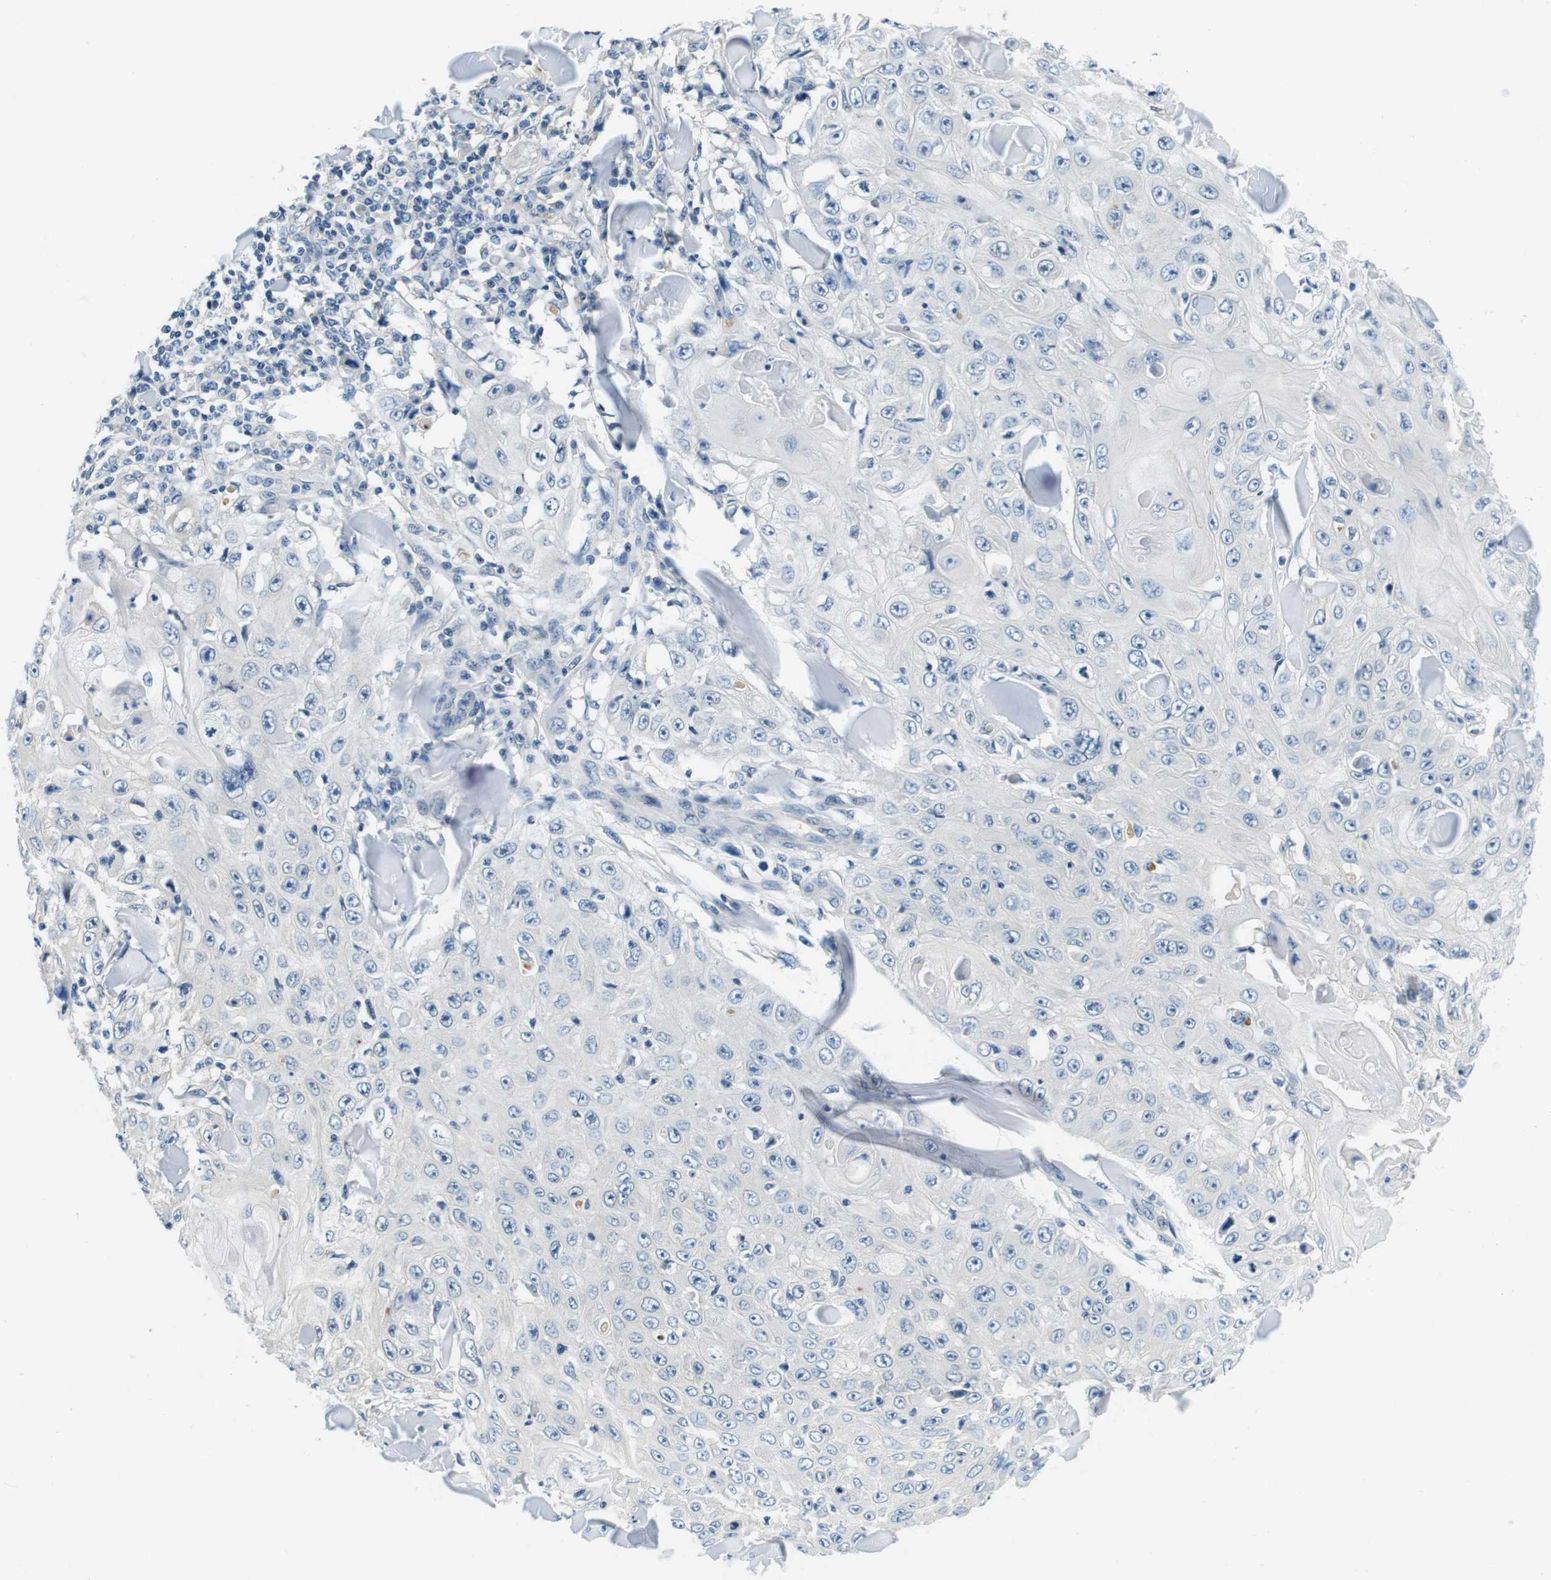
{"staining": {"intensity": "negative", "quantity": "none", "location": "none"}, "tissue": "skin cancer", "cell_type": "Tumor cells", "image_type": "cancer", "snomed": [{"axis": "morphology", "description": "Squamous cell carcinoma, NOS"}, {"axis": "topography", "description": "Skin"}], "caption": "This photomicrograph is of skin cancer (squamous cell carcinoma) stained with immunohistochemistry to label a protein in brown with the nuclei are counter-stained blue. There is no positivity in tumor cells.", "gene": "KCNJ5", "patient": {"sex": "male", "age": 86}}